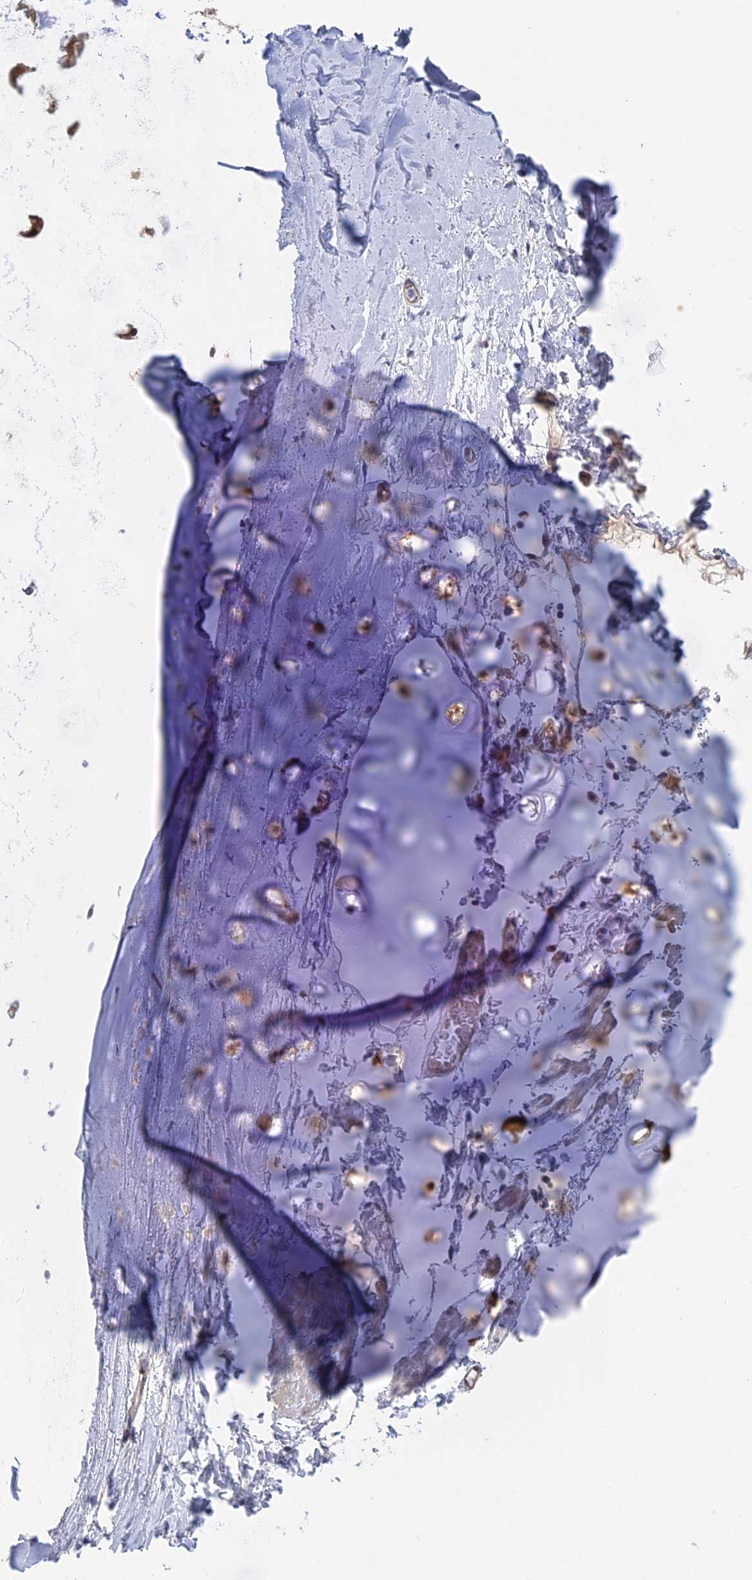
{"staining": {"intensity": "negative", "quantity": "none", "location": "none"}, "tissue": "adipose tissue", "cell_type": "Adipocytes", "image_type": "normal", "snomed": [{"axis": "morphology", "description": "Normal tissue, NOS"}, {"axis": "topography", "description": "Lymph node"}, {"axis": "topography", "description": "Bronchus"}], "caption": "This is an immunohistochemistry micrograph of benign human adipose tissue. There is no staining in adipocytes.", "gene": "NUTF2", "patient": {"sex": "male", "age": 63}}